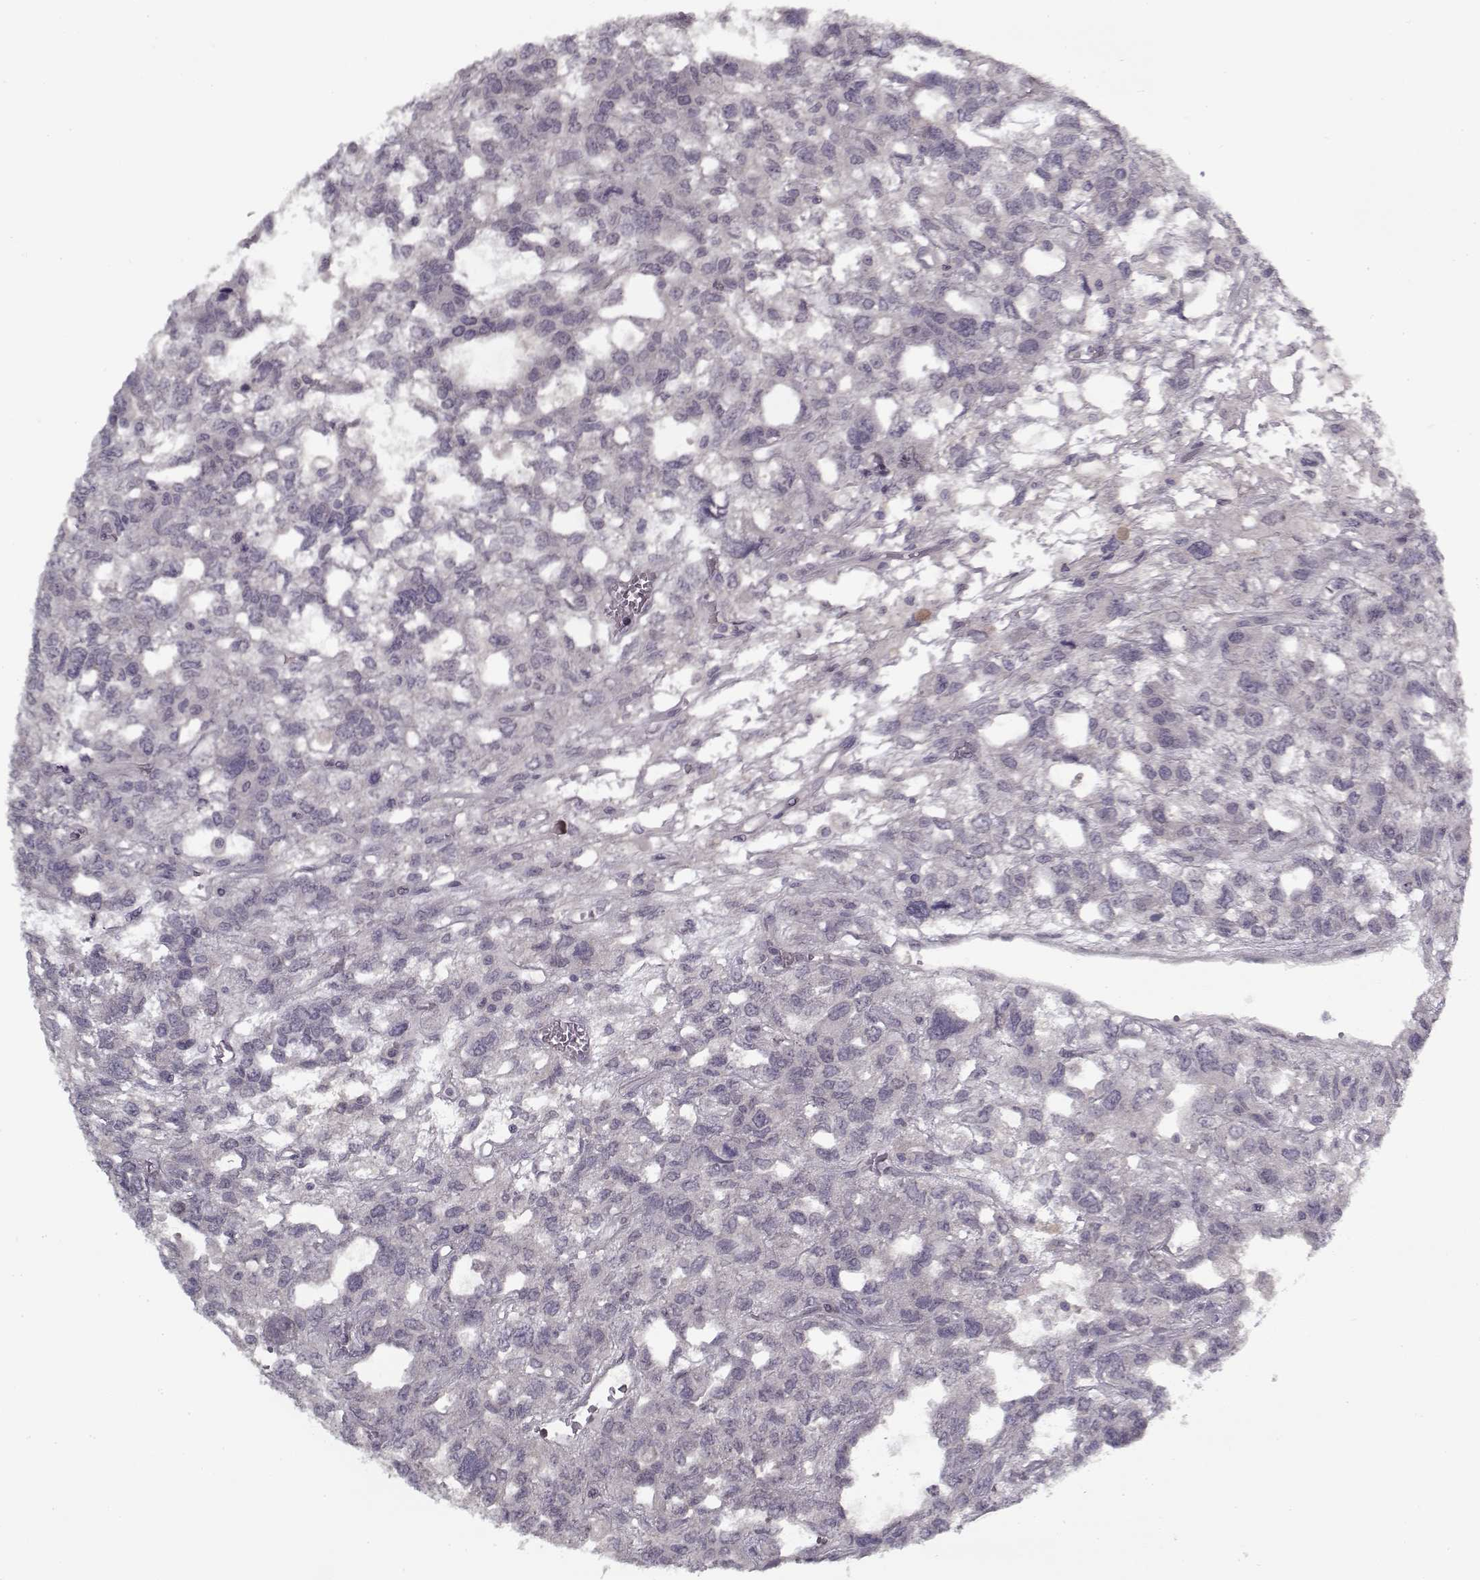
{"staining": {"intensity": "negative", "quantity": "none", "location": "none"}, "tissue": "testis cancer", "cell_type": "Tumor cells", "image_type": "cancer", "snomed": [{"axis": "morphology", "description": "Seminoma, NOS"}, {"axis": "topography", "description": "Testis"}], "caption": "Tumor cells show no significant expression in seminoma (testis).", "gene": "LAMA2", "patient": {"sex": "male", "age": 52}}